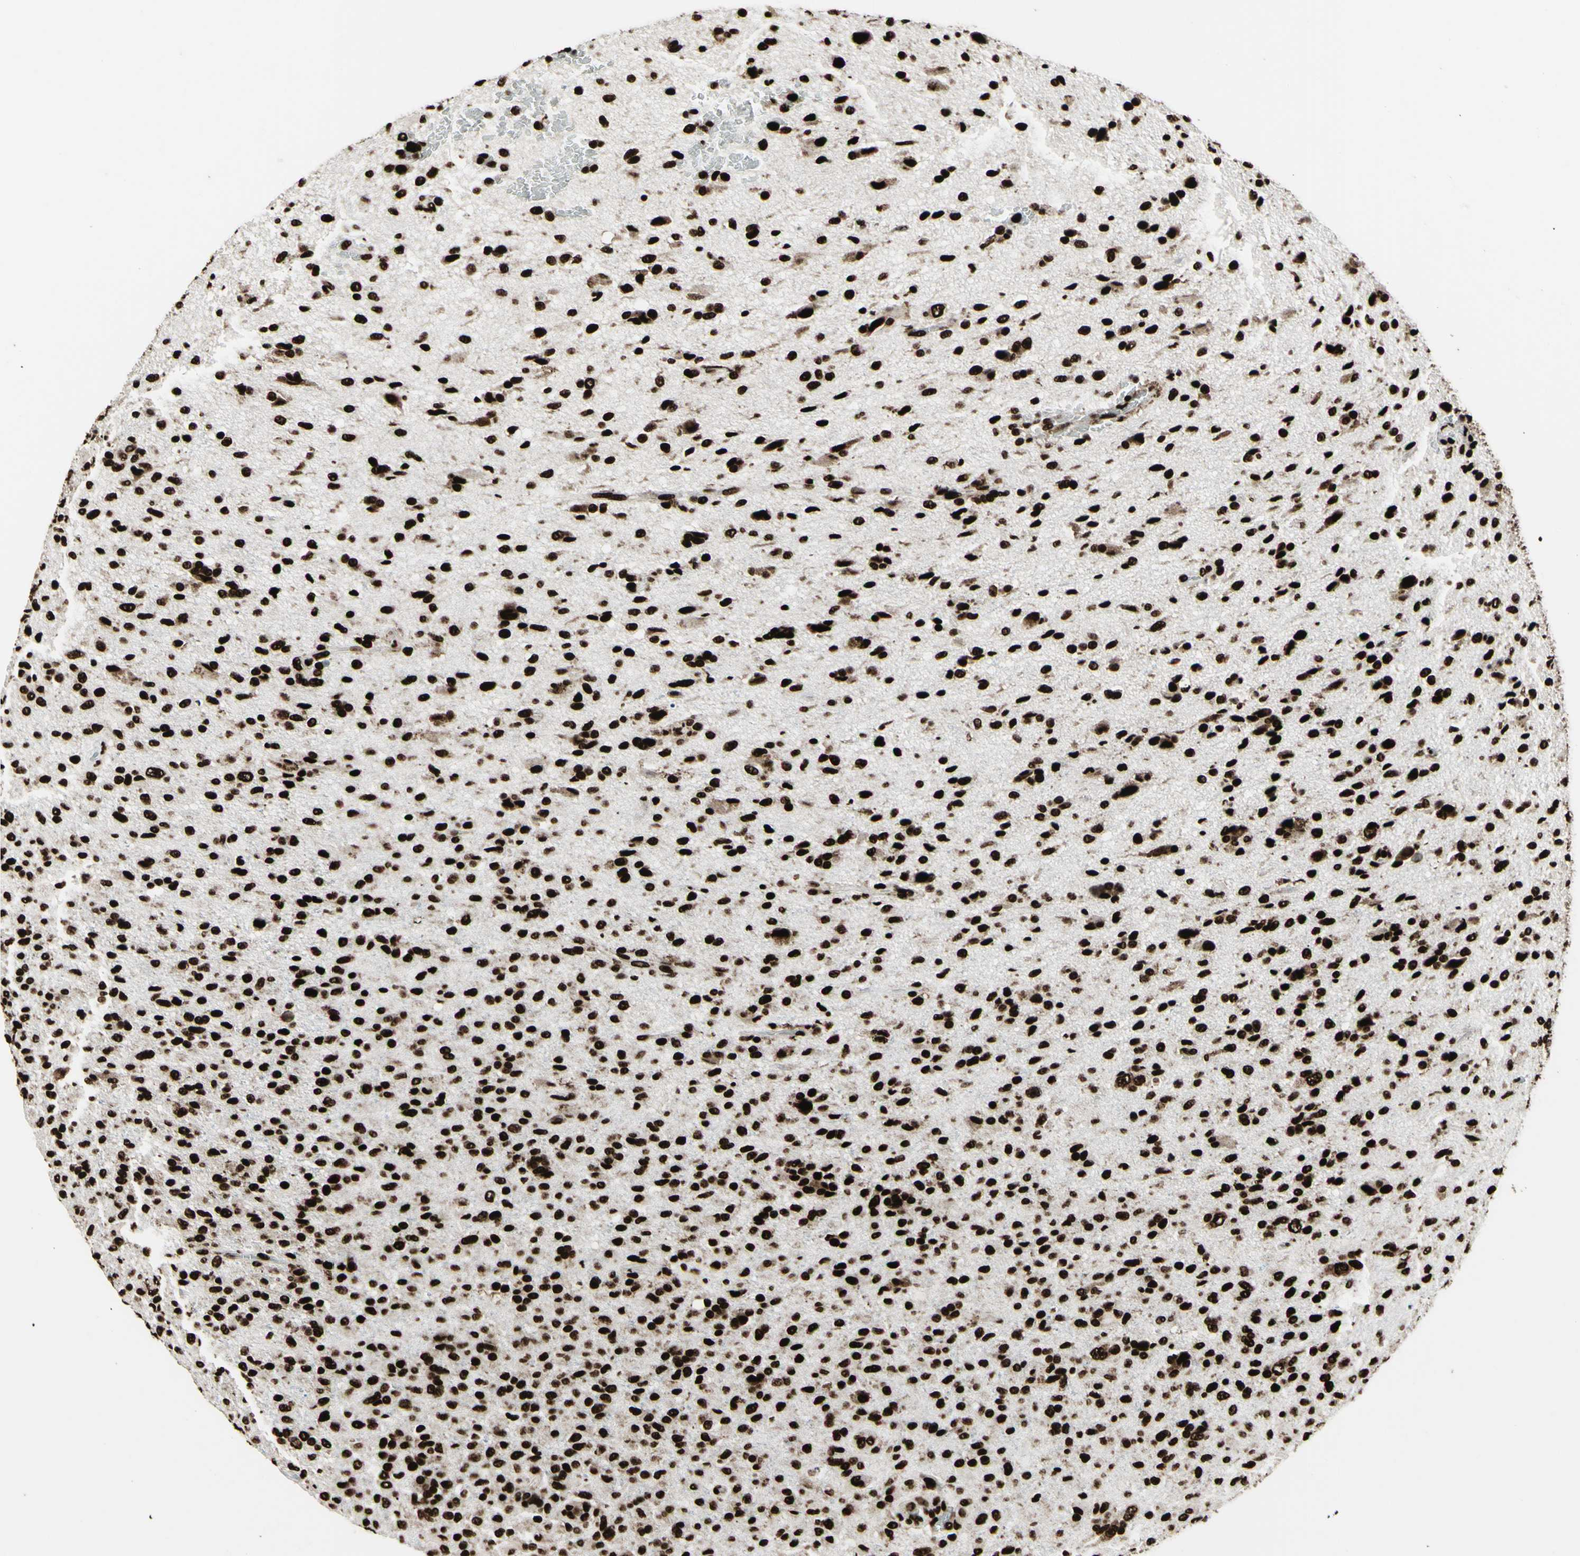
{"staining": {"intensity": "strong", "quantity": ">75%", "location": "nuclear"}, "tissue": "glioma", "cell_type": "Tumor cells", "image_type": "cancer", "snomed": [{"axis": "morphology", "description": "Glioma, malignant, High grade"}, {"axis": "topography", "description": "Brain"}], "caption": "Immunohistochemistry image of neoplastic tissue: high-grade glioma (malignant) stained using immunohistochemistry (IHC) shows high levels of strong protein expression localized specifically in the nuclear of tumor cells, appearing as a nuclear brown color.", "gene": "U2AF2", "patient": {"sex": "male", "age": 71}}